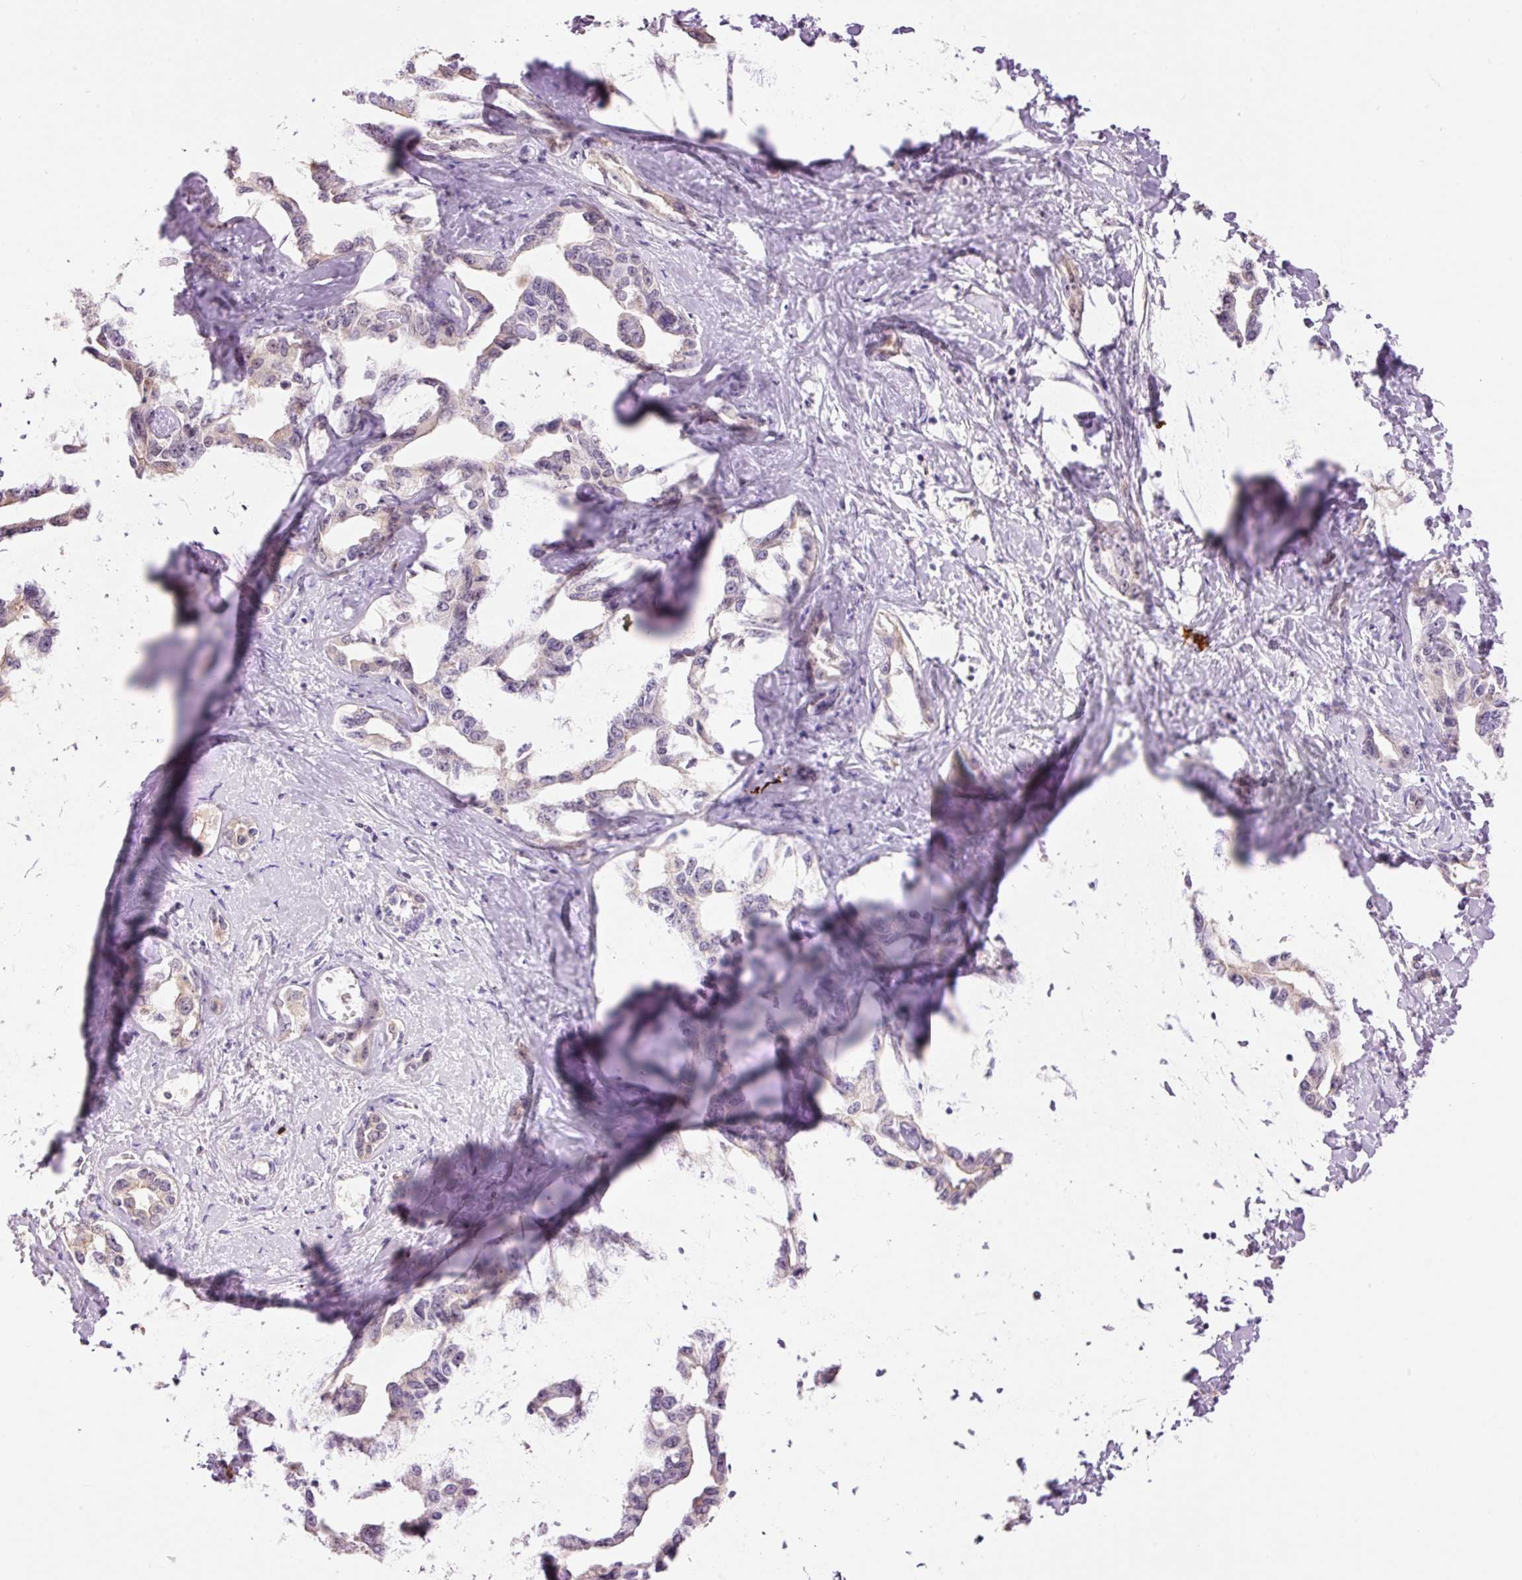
{"staining": {"intensity": "weak", "quantity": "<25%", "location": "cytoplasmic/membranous"}, "tissue": "liver cancer", "cell_type": "Tumor cells", "image_type": "cancer", "snomed": [{"axis": "morphology", "description": "Cholangiocarcinoma"}, {"axis": "topography", "description": "Liver"}], "caption": "Image shows no significant protein staining in tumor cells of liver cancer (cholangiocarcinoma).", "gene": "PRPF38B", "patient": {"sex": "male", "age": 59}}